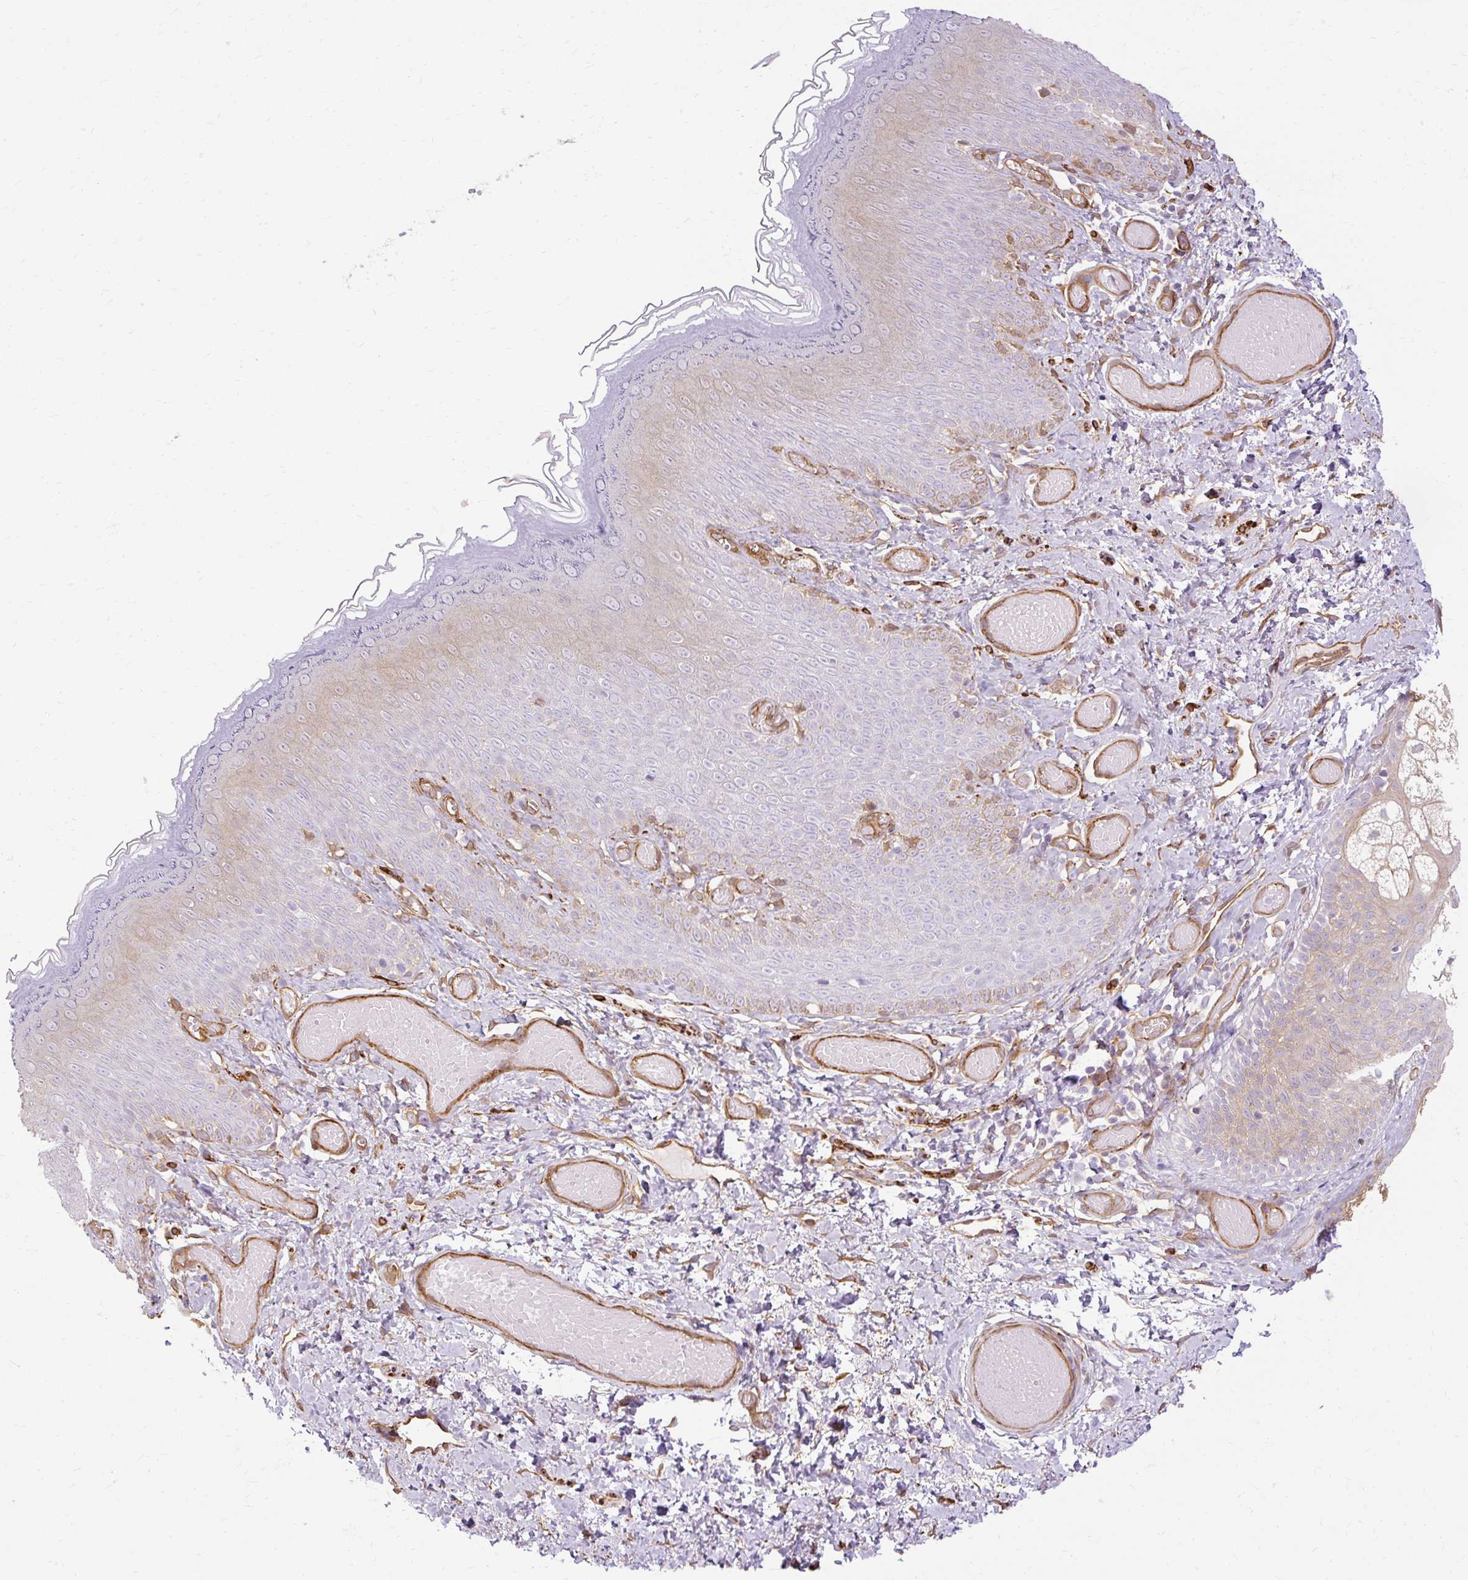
{"staining": {"intensity": "weak", "quantity": "<25%", "location": "cytoplasmic/membranous"}, "tissue": "skin", "cell_type": "Epidermal cells", "image_type": "normal", "snomed": [{"axis": "morphology", "description": "Normal tissue, NOS"}, {"axis": "topography", "description": "Anal"}], "caption": "There is no significant positivity in epidermal cells of skin. Nuclei are stained in blue.", "gene": "CNN3", "patient": {"sex": "female", "age": 40}}